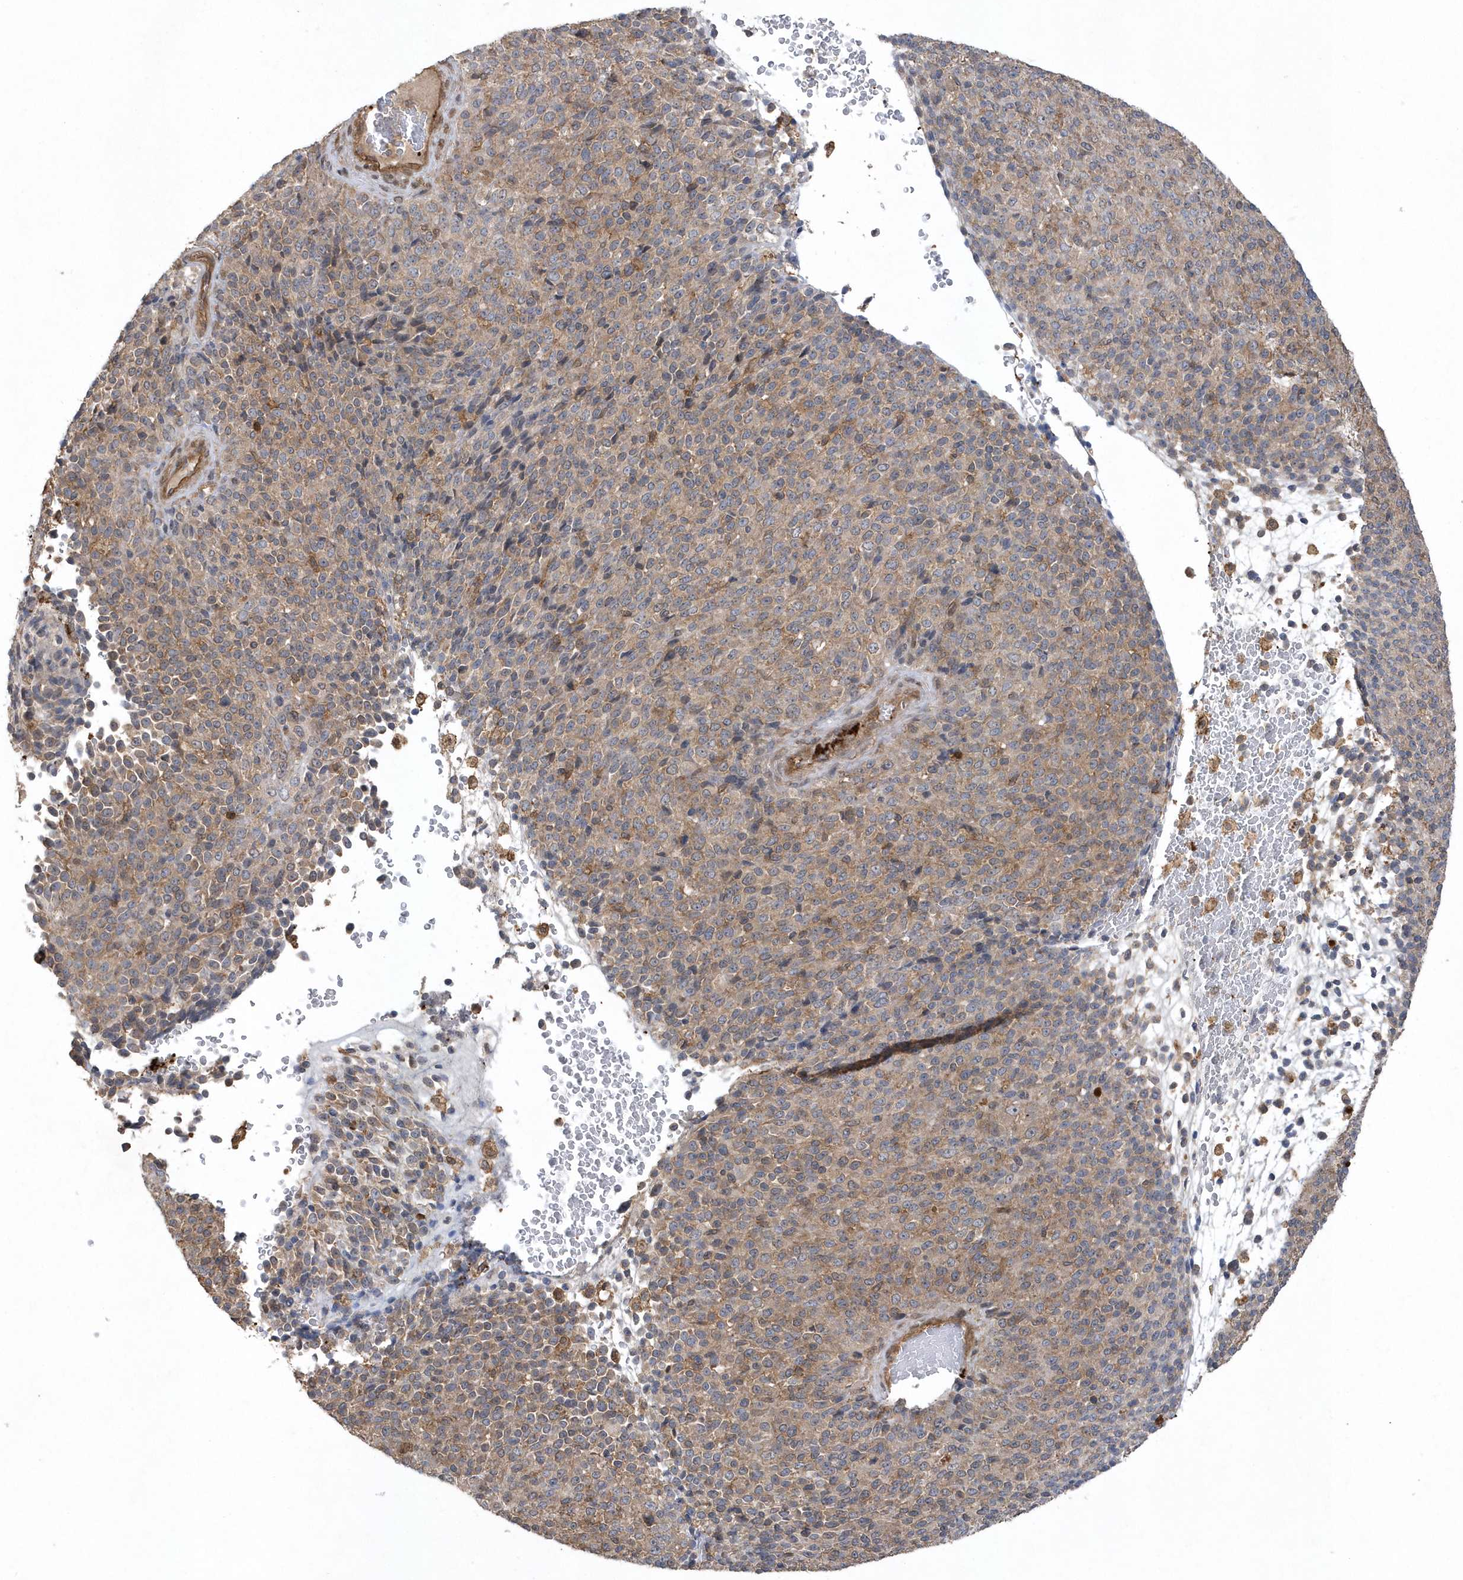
{"staining": {"intensity": "moderate", "quantity": "25%-75%", "location": "cytoplasmic/membranous"}, "tissue": "melanoma", "cell_type": "Tumor cells", "image_type": "cancer", "snomed": [{"axis": "morphology", "description": "Malignant melanoma, Metastatic site"}, {"axis": "topography", "description": "Brain"}], "caption": "Immunohistochemical staining of human melanoma reveals medium levels of moderate cytoplasmic/membranous positivity in about 25%-75% of tumor cells. The staining is performed using DAB (3,3'-diaminobenzidine) brown chromogen to label protein expression. The nuclei are counter-stained blue using hematoxylin.", "gene": "ACYP1", "patient": {"sex": "female", "age": 56}}